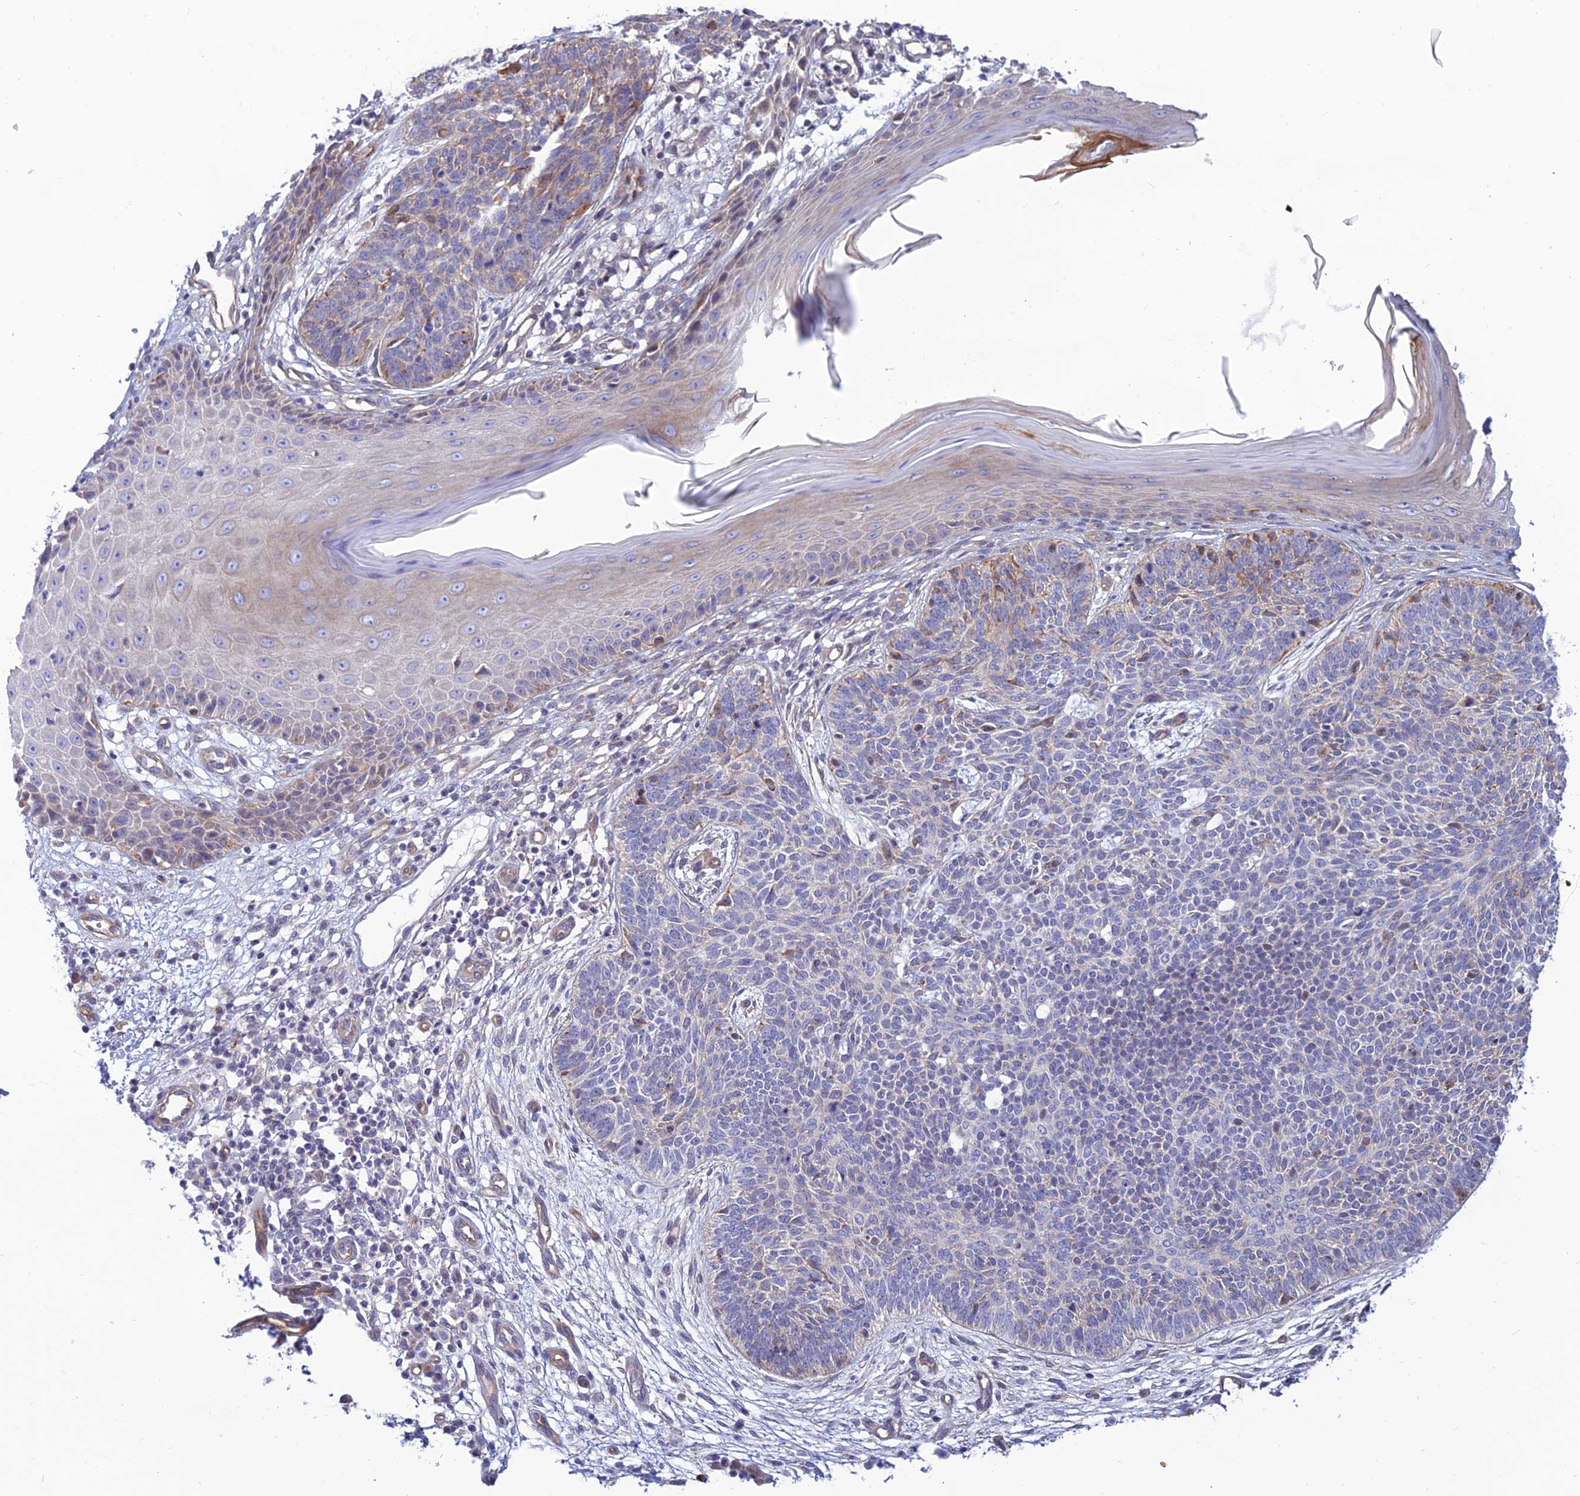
{"staining": {"intensity": "weak", "quantity": "25%-75%", "location": "cytoplasmic/membranous"}, "tissue": "skin cancer", "cell_type": "Tumor cells", "image_type": "cancer", "snomed": [{"axis": "morphology", "description": "Basal cell carcinoma"}, {"axis": "topography", "description": "Skin"}], "caption": "Protein expression analysis of skin cancer shows weak cytoplasmic/membranous positivity in approximately 25%-75% of tumor cells.", "gene": "KCNAB1", "patient": {"sex": "female", "age": 66}}